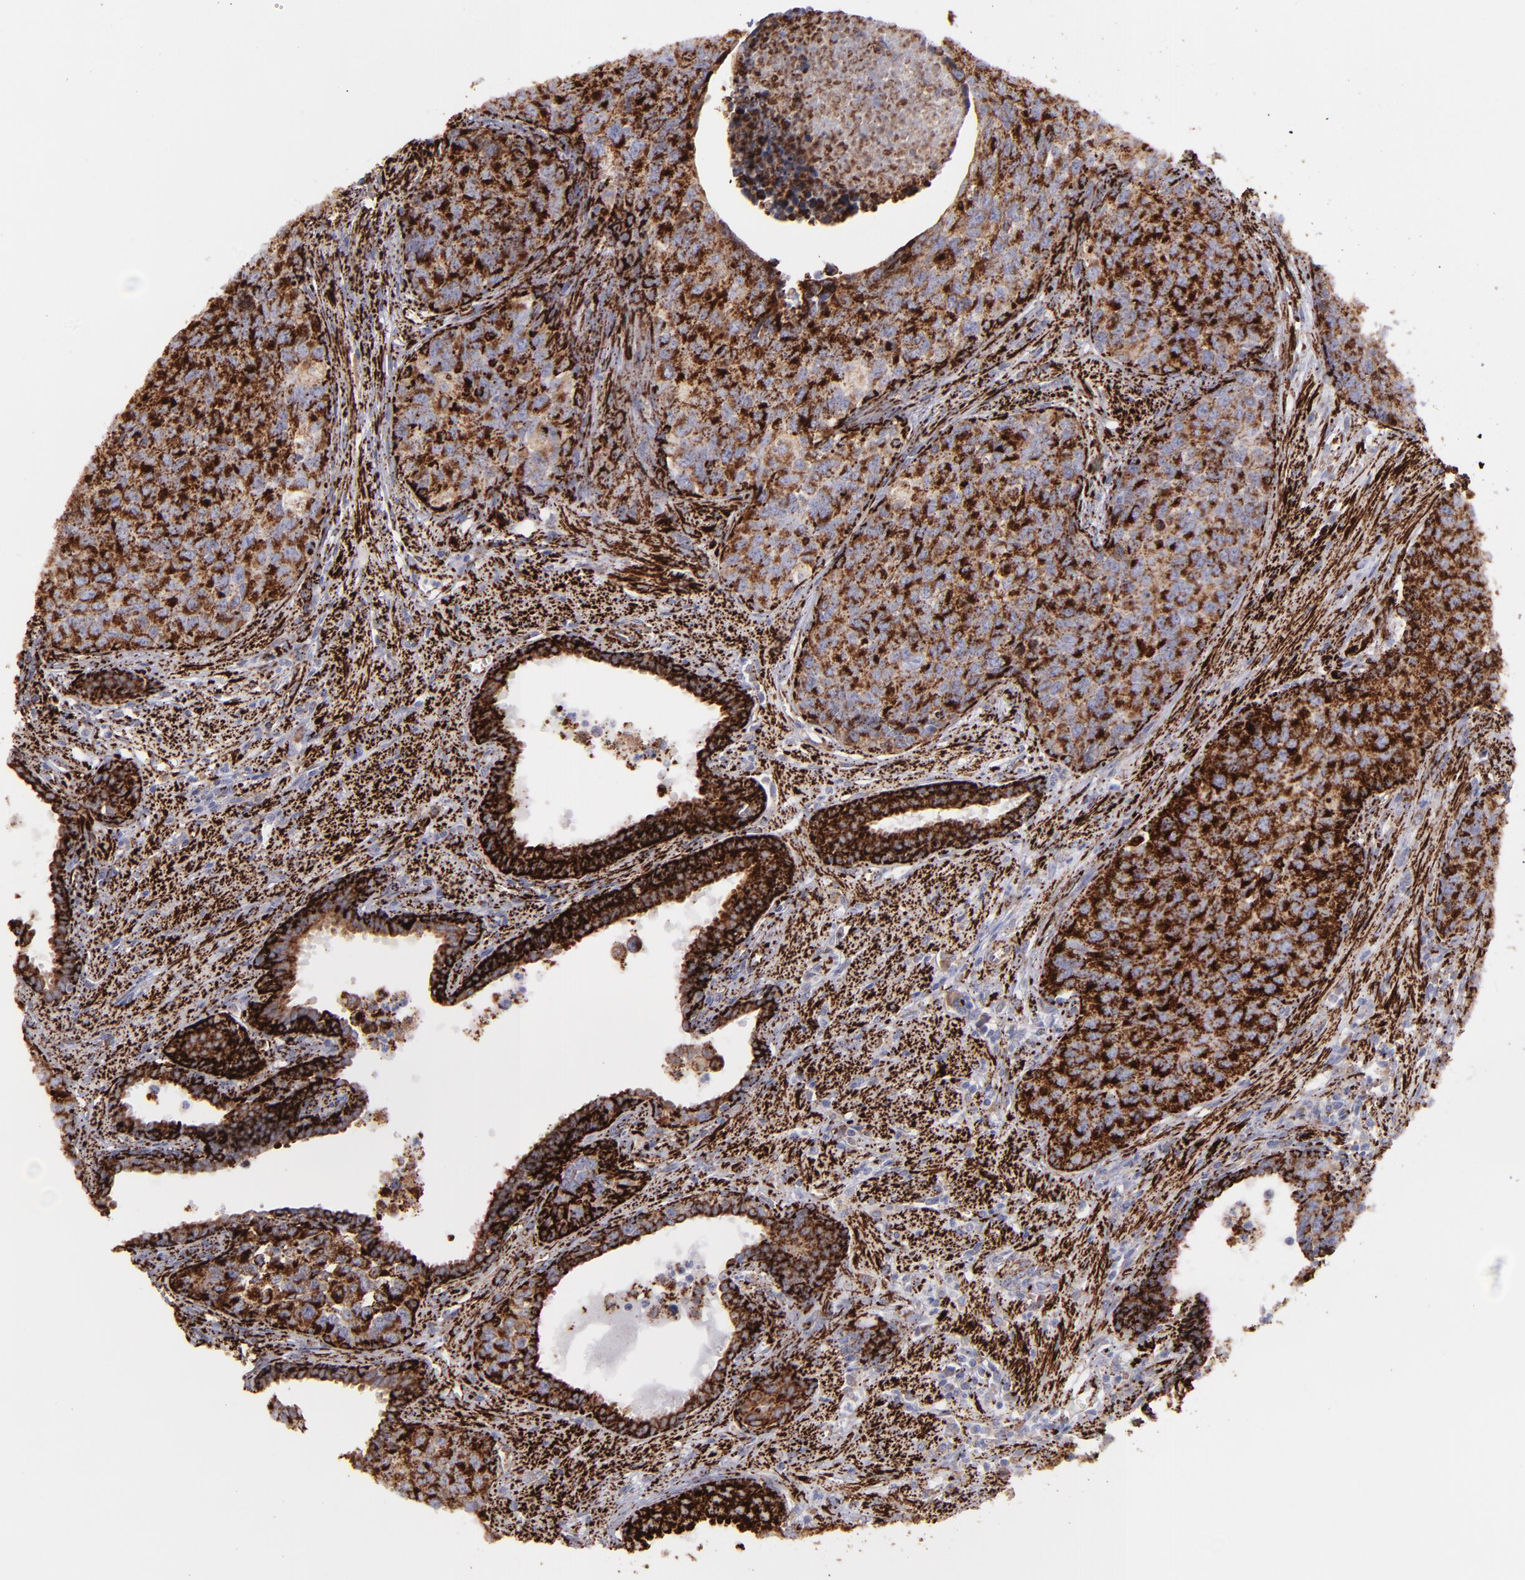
{"staining": {"intensity": "strong", "quantity": ">75%", "location": "cytoplasmic/membranous"}, "tissue": "urothelial cancer", "cell_type": "Tumor cells", "image_type": "cancer", "snomed": [{"axis": "morphology", "description": "Urothelial carcinoma, High grade"}, {"axis": "topography", "description": "Urinary bladder"}], "caption": "There is high levels of strong cytoplasmic/membranous expression in tumor cells of urothelial cancer, as demonstrated by immunohistochemical staining (brown color).", "gene": "MAOB", "patient": {"sex": "male", "age": 81}}